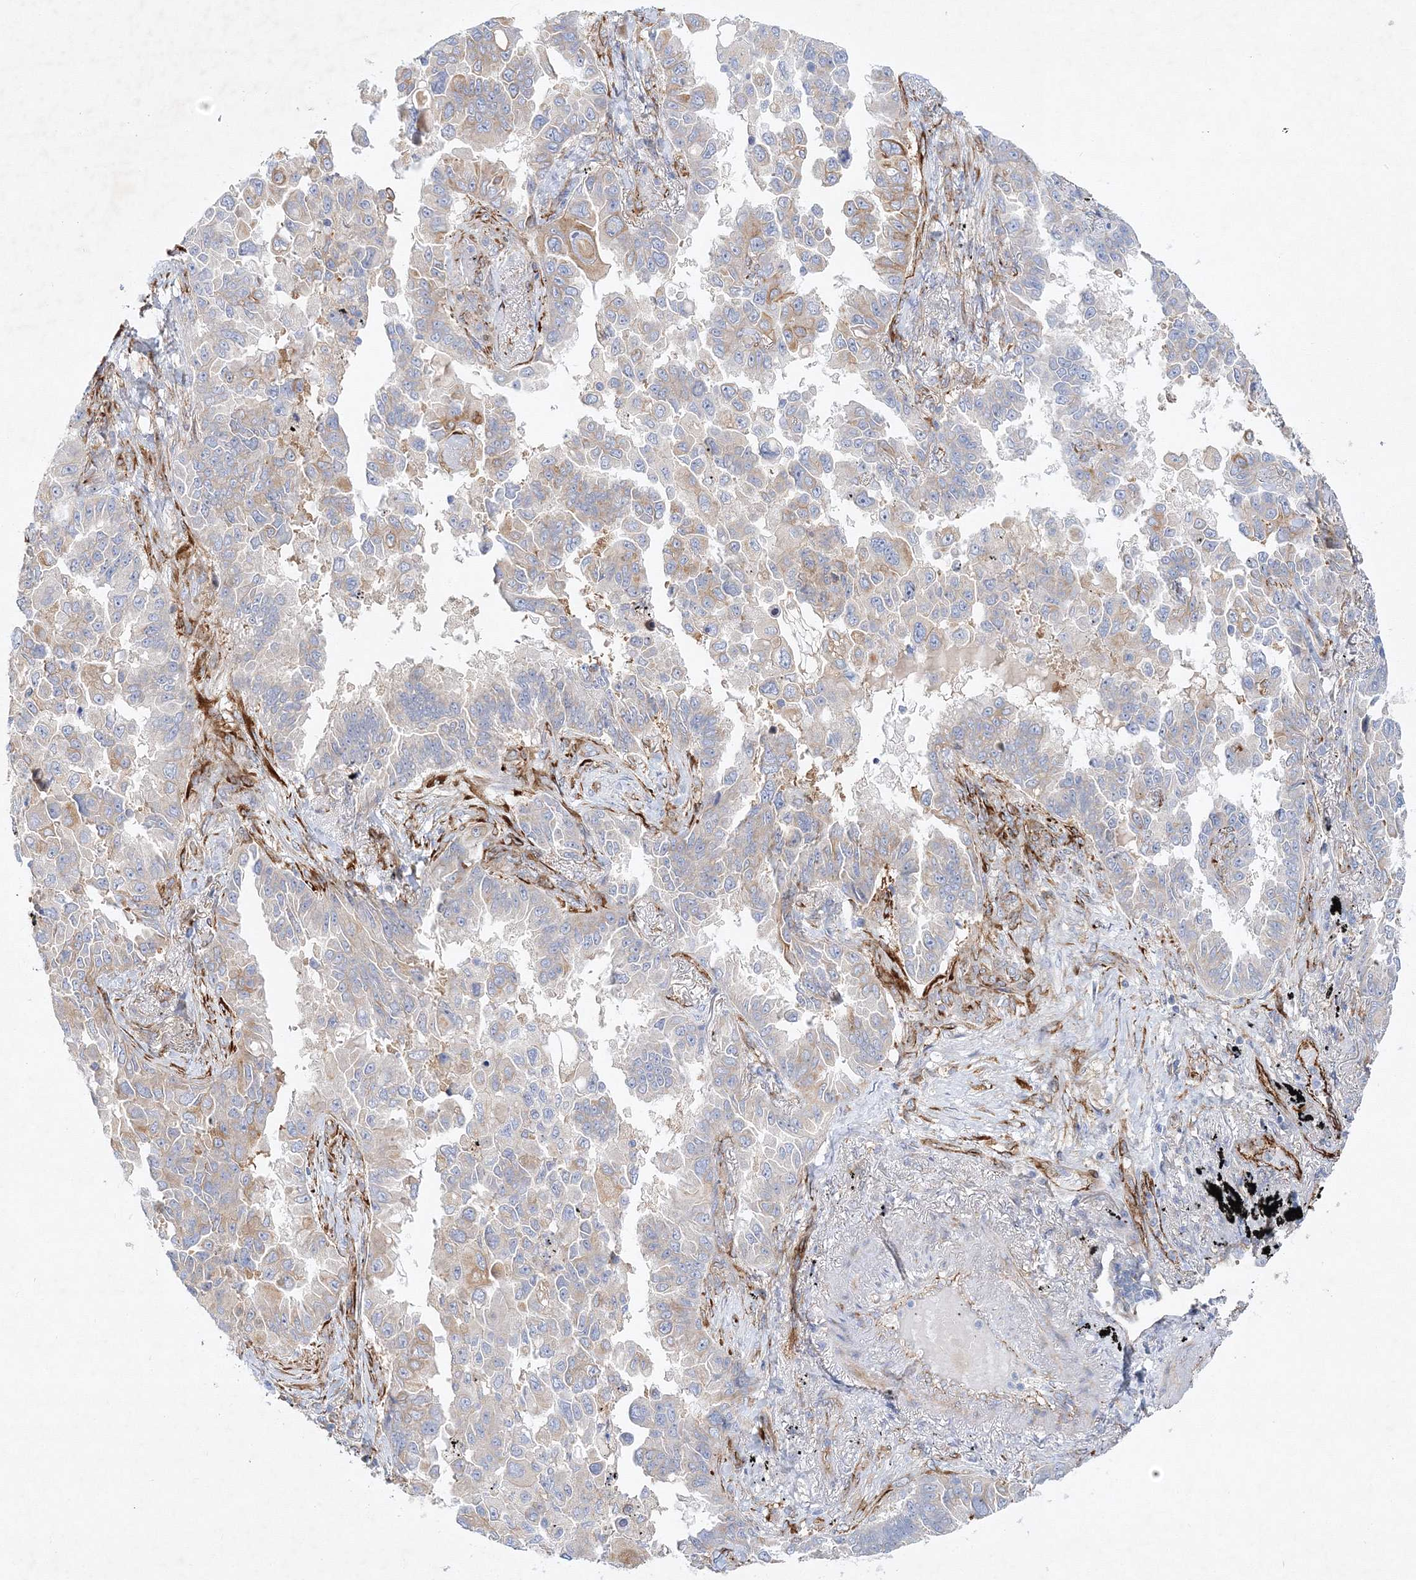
{"staining": {"intensity": "weak", "quantity": "25%-75%", "location": "cytoplasmic/membranous"}, "tissue": "lung cancer", "cell_type": "Tumor cells", "image_type": "cancer", "snomed": [{"axis": "morphology", "description": "Adenocarcinoma, NOS"}, {"axis": "topography", "description": "Lung"}], "caption": "Brown immunohistochemical staining in human adenocarcinoma (lung) demonstrates weak cytoplasmic/membranous staining in approximately 25%-75% of tumor cells. (Stains: DAB in brown, nuclei in blue, Microscopy: brightfield microscopy at high magnification).", "gene": "ZFYVE16", "patient": {"sex": "female", "age": 67}}